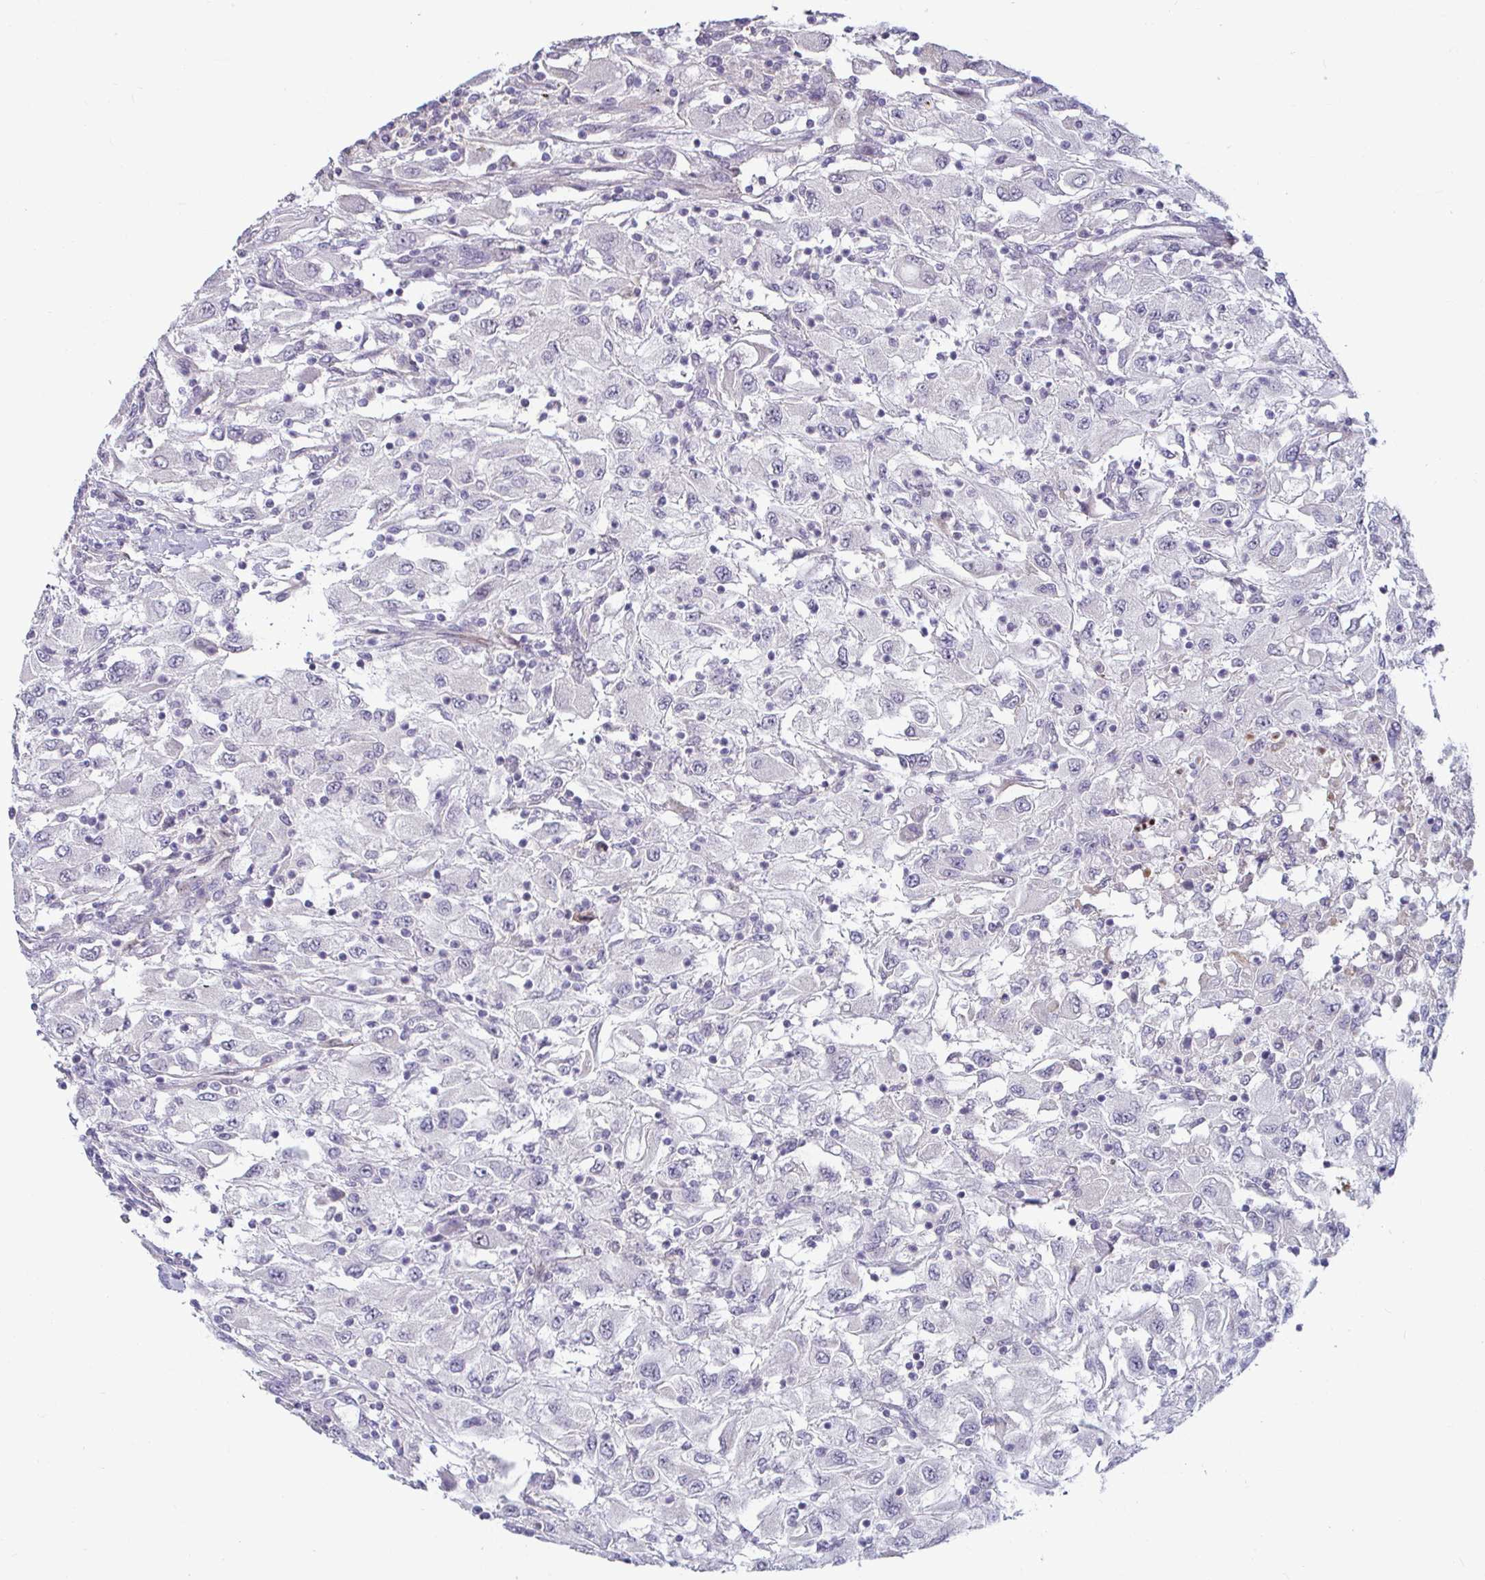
{"staining": {"intensity": "negative", "quantity": "none", "location": "none"}, "tissue": "renal cancer", "cell_type": "Tumor cells", "image_type": "cancer", "snomed": [{"axis": "morphology", "description": "Adenocarcinoma, NOS"}, {"axis": "topography", "description": "Kidney"}], "caption": "IHC image of adenocarcinoma (renal) stained for a protein (brown), which exhibits no staining in tumor cells.", "gene": "GSTM1", "patient": {"sex": "female", "age": 67}}